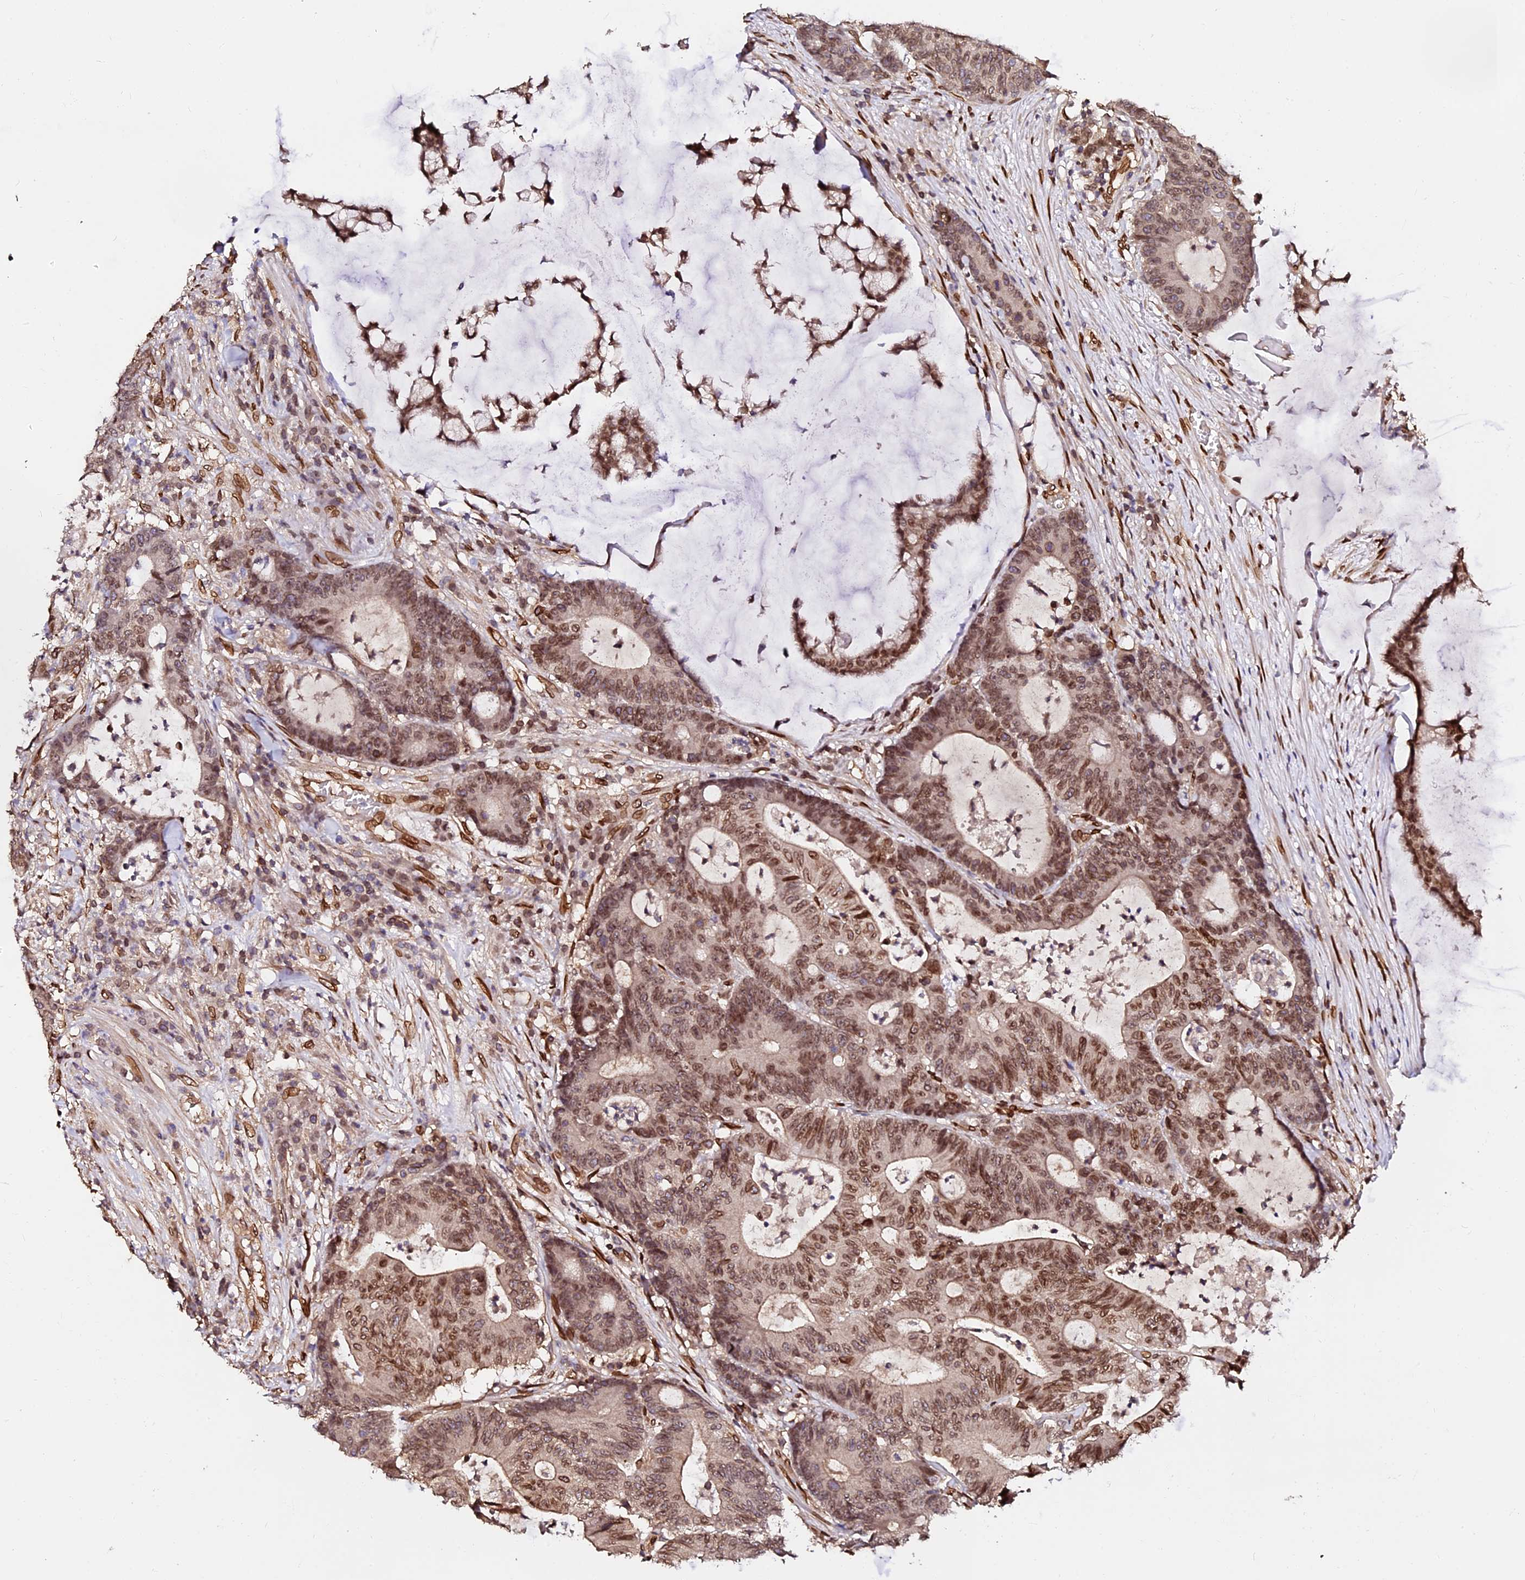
{"staining": {"intensity": "moderate", "quantity": ">75%", "location": "cytoplasmic/membranous,nuclear"}, "tissue": "colorectal cancer", "cell_type": "Tumor cells", "image_type": "cancer", "snomed": [{"axis": "morphology", "description": "Adenocarcinoma, NOS"}, {"axis": "topography", "description": "Colon"}], "caption": "Moderate cytoplasmic/membranous and nuclear protein expression is present in about >75% of tumor cells in colorectal adenocarcinoma. (IHC, brightfield microscopy, high magnification).", "gene": "ANAPC5", "patient": {"sex": "female", "age": 84}}